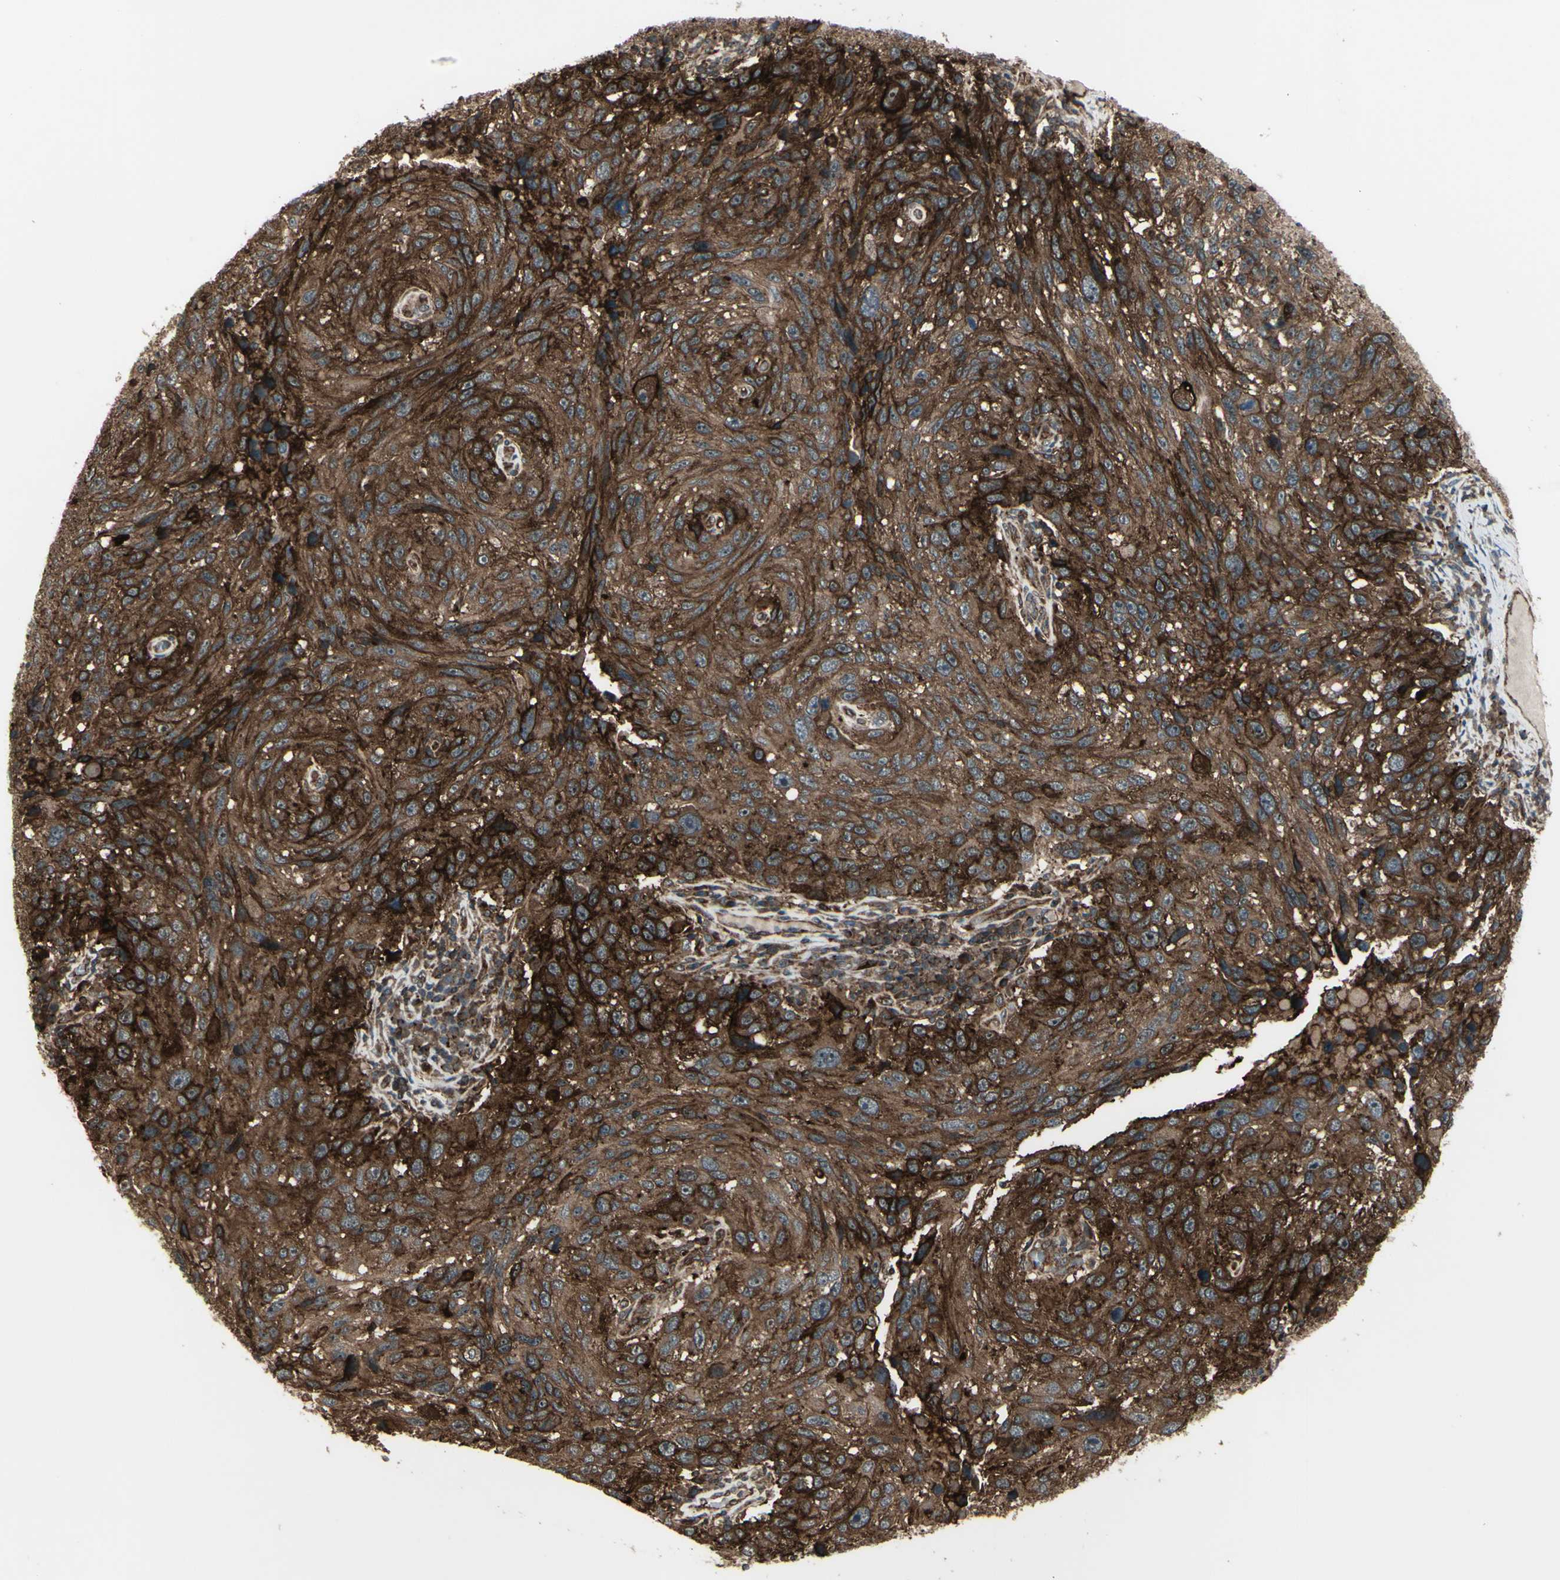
{"staining": {"intensity": "strong", "quantity": ">75%", "location": "cytoplasmic/membranous"}, "tissue": "melanoma", "cell_type": "Tumor cells", "image_type": "cancer", "snomed": [{"axis": "morphology", "description": "Malignant melanoma, NOS"}, {"axis": "topography", "description": "Skin"}], "caption": "IHC image of human malignant melanoma stained for a protein (brown), which exhibits high levels of strong cytoplasmic/membranous expression in approximately >75% of tumor cells.", "gene": "FXYD5", "patient": {"sex": "male", "age": 53}}